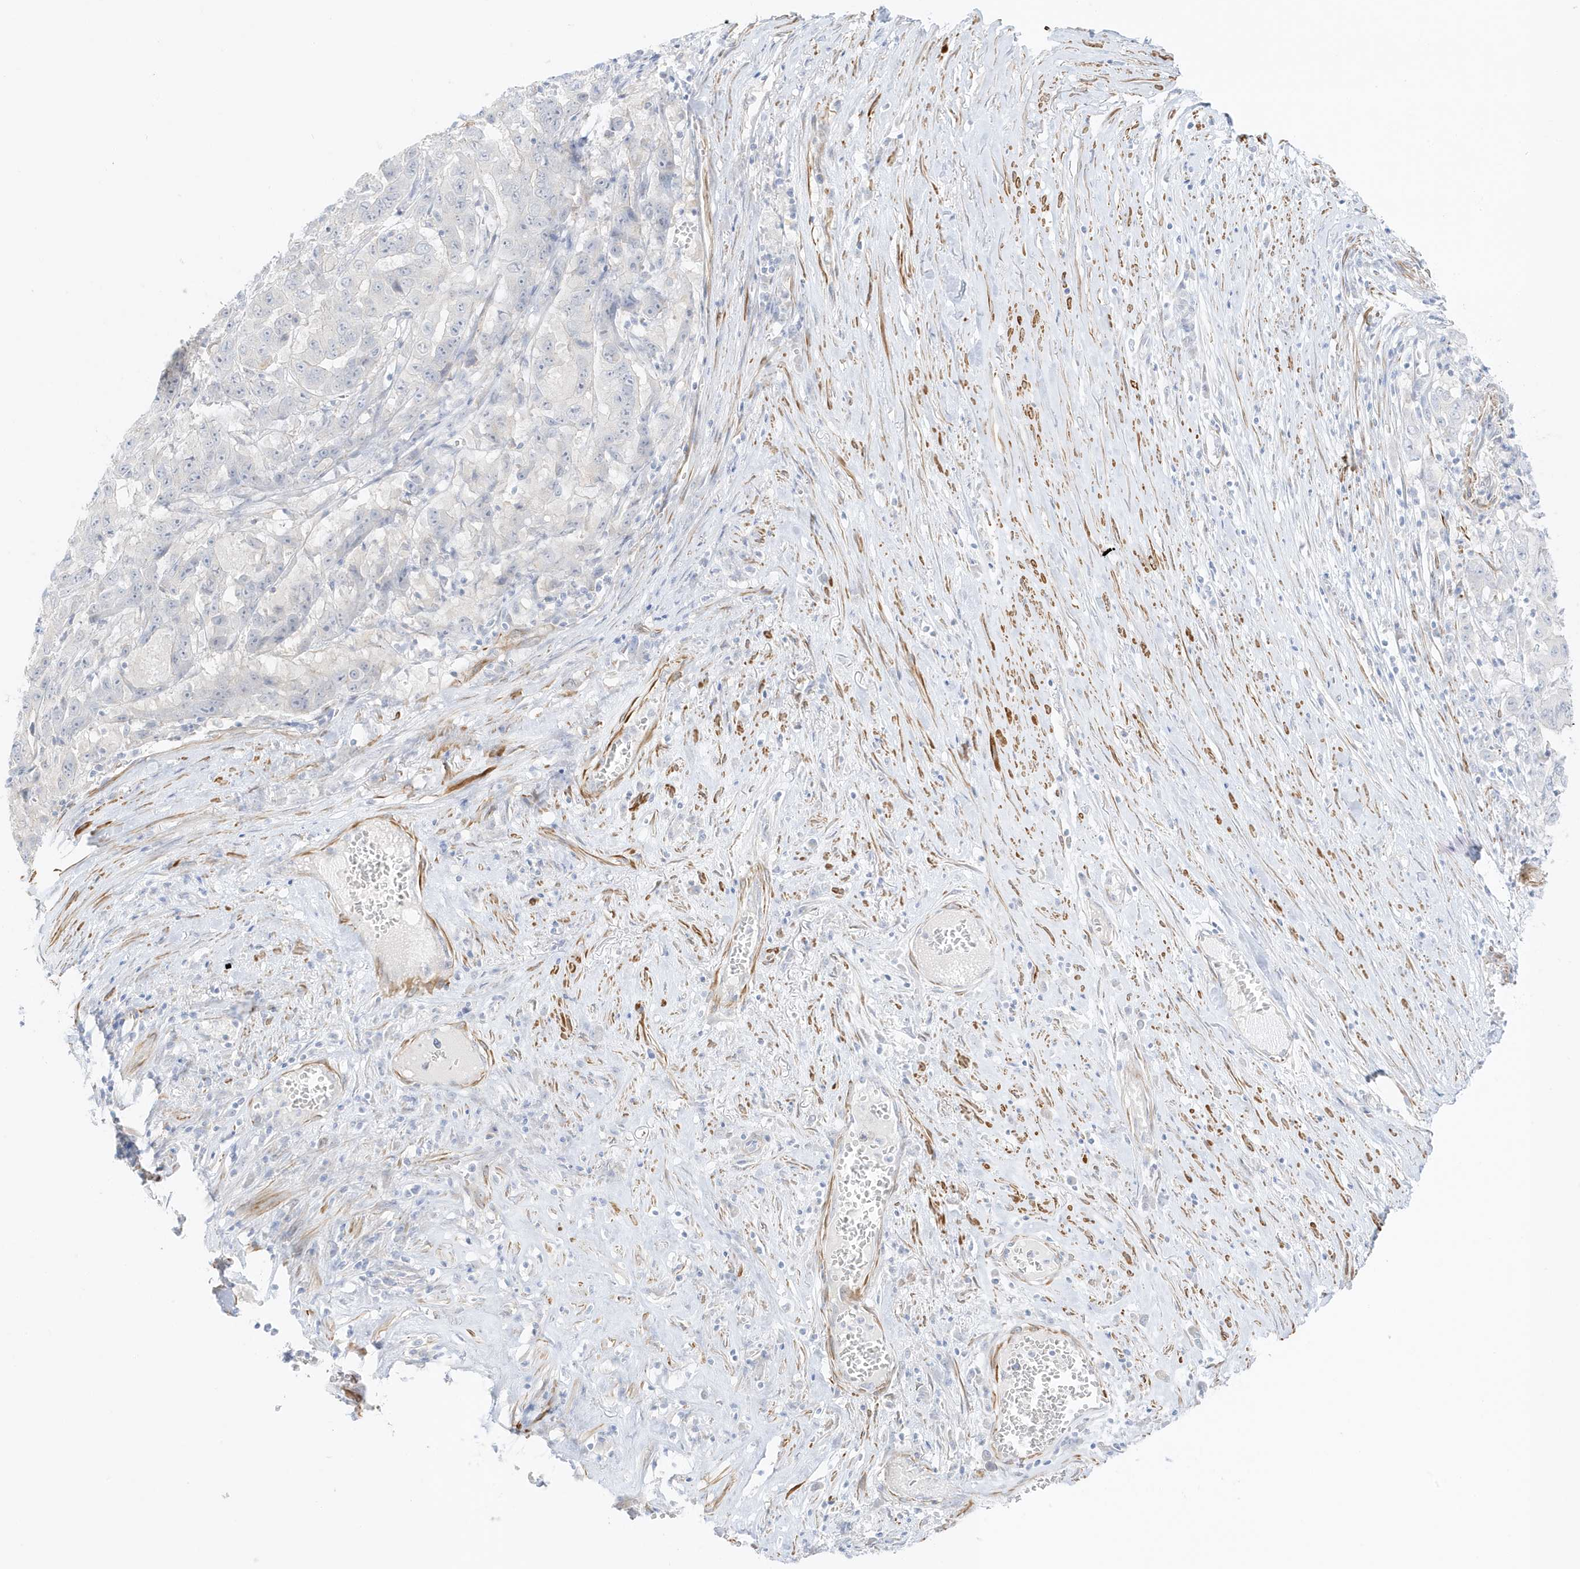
{"staining": {"intensity": "negative", "quantity": "none", "location": "none"}, "tissue": "pancreatic cancer", "cell_type": "Tumor cells", "image_type": "cancer", "snomed": [{"axis": "morphology", "description": "Adenocarcinoma, NOS"}, {"axis": "topography", "description": "Pancreas"}], "caption": "This is an immunohistochemistry (IHC) histopathology image of pancreatic adenocarcinoma. There is no staining in tumor cells.", "gene": "SLC22A13", "patient": {"sex": "male", "age": 63}}